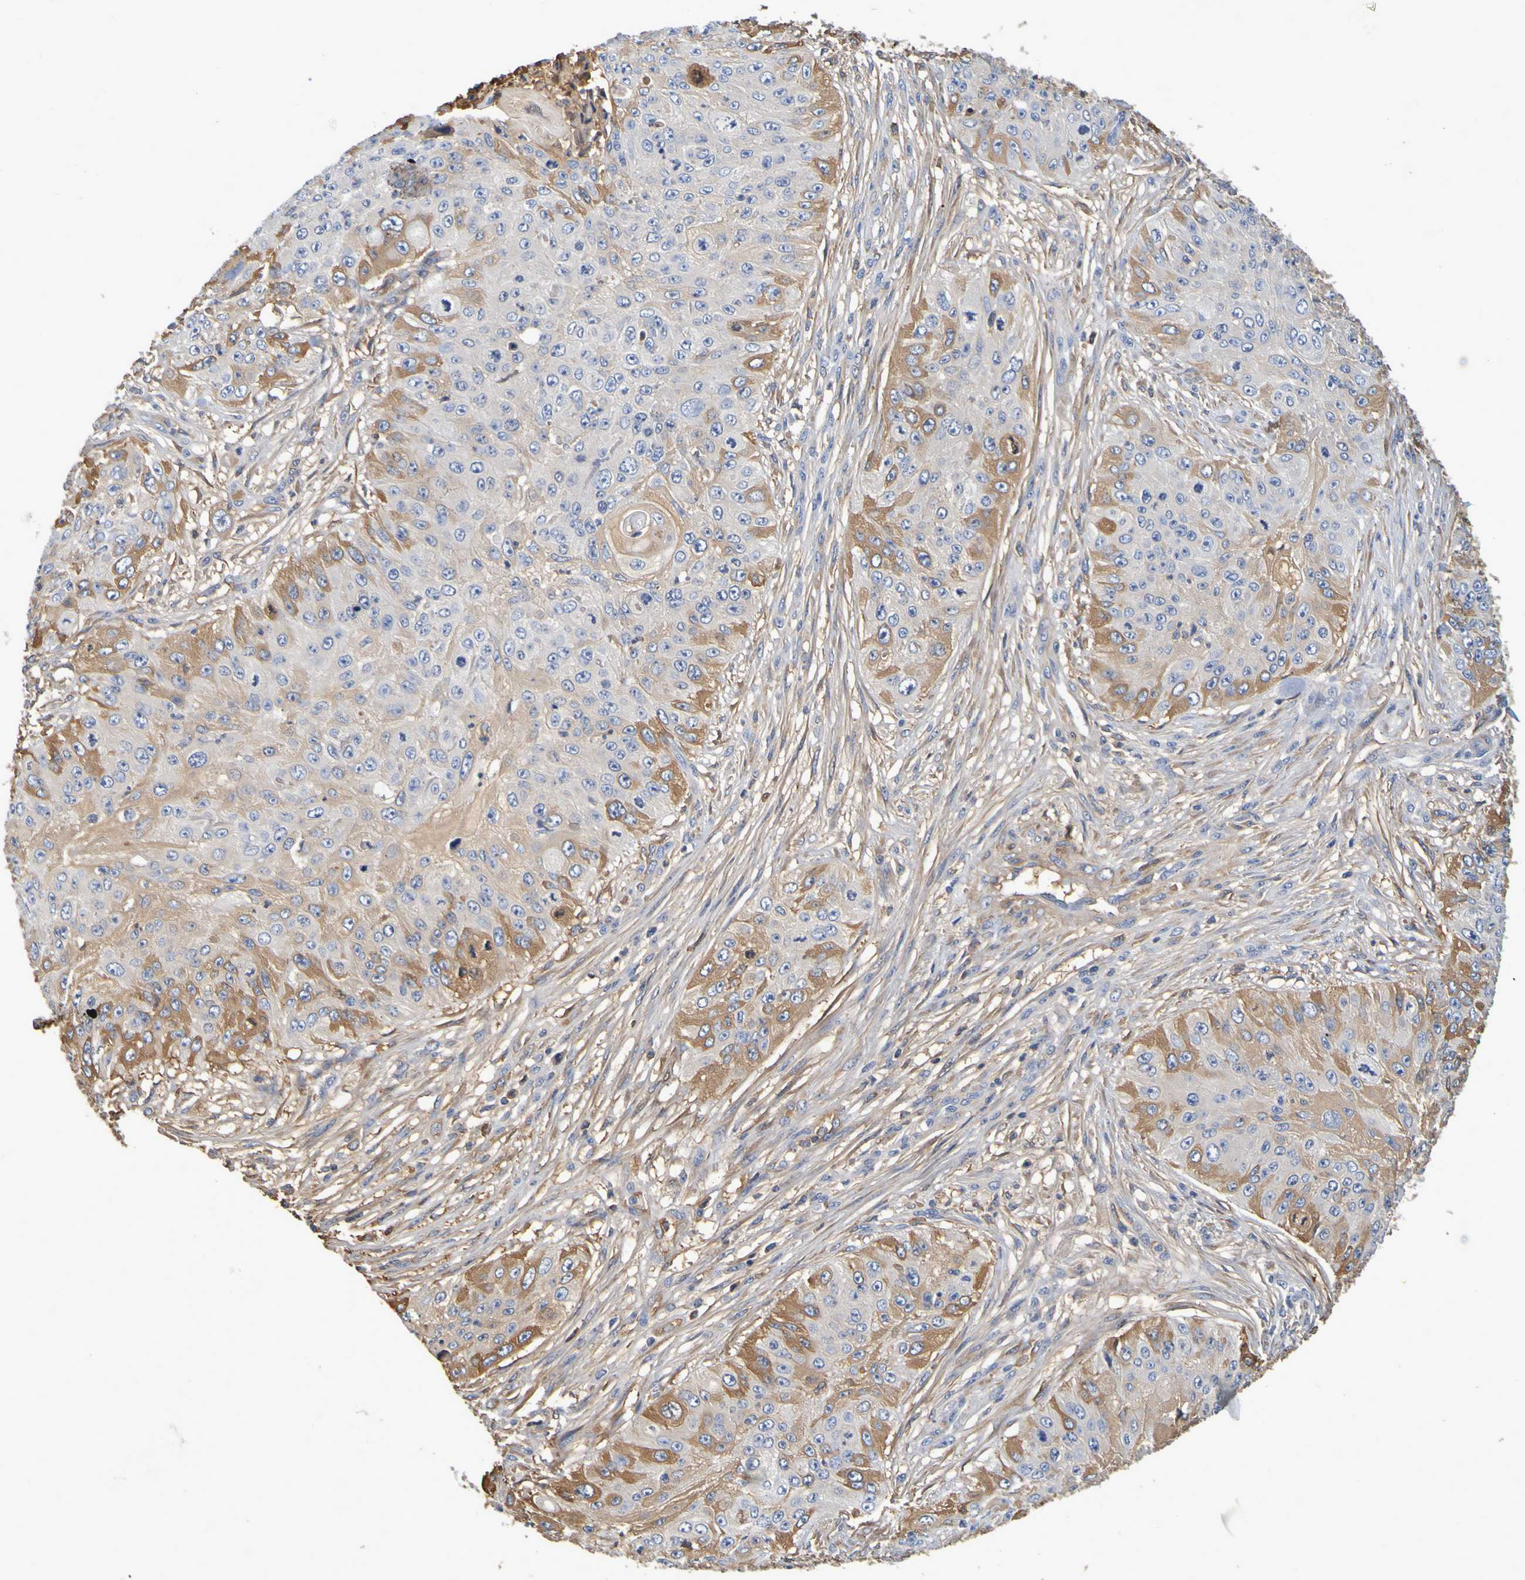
{"staining": {"intensity": "moderate", "quantity": "25%-75%", "location": "cytoplasmic/membranous"}, "tissue": "skin cancer", "cell_type": "Tumor cells", "image_type": "cancer", "snomed": [{"axis": "morphology", "description": "Squamous cell carcinoma, NOS"}, {"axis": "topography", "description": "Skin"}], "caption": "Immunohistochemical staining of skin squamous cell carcinoma demonstrates medium levels of moderate cytoplasmic/membranous positivity in approximately 25%-75% of tumor cells.", "gene": "GAB3", "patient": {"sex": "female", "age": 80}}